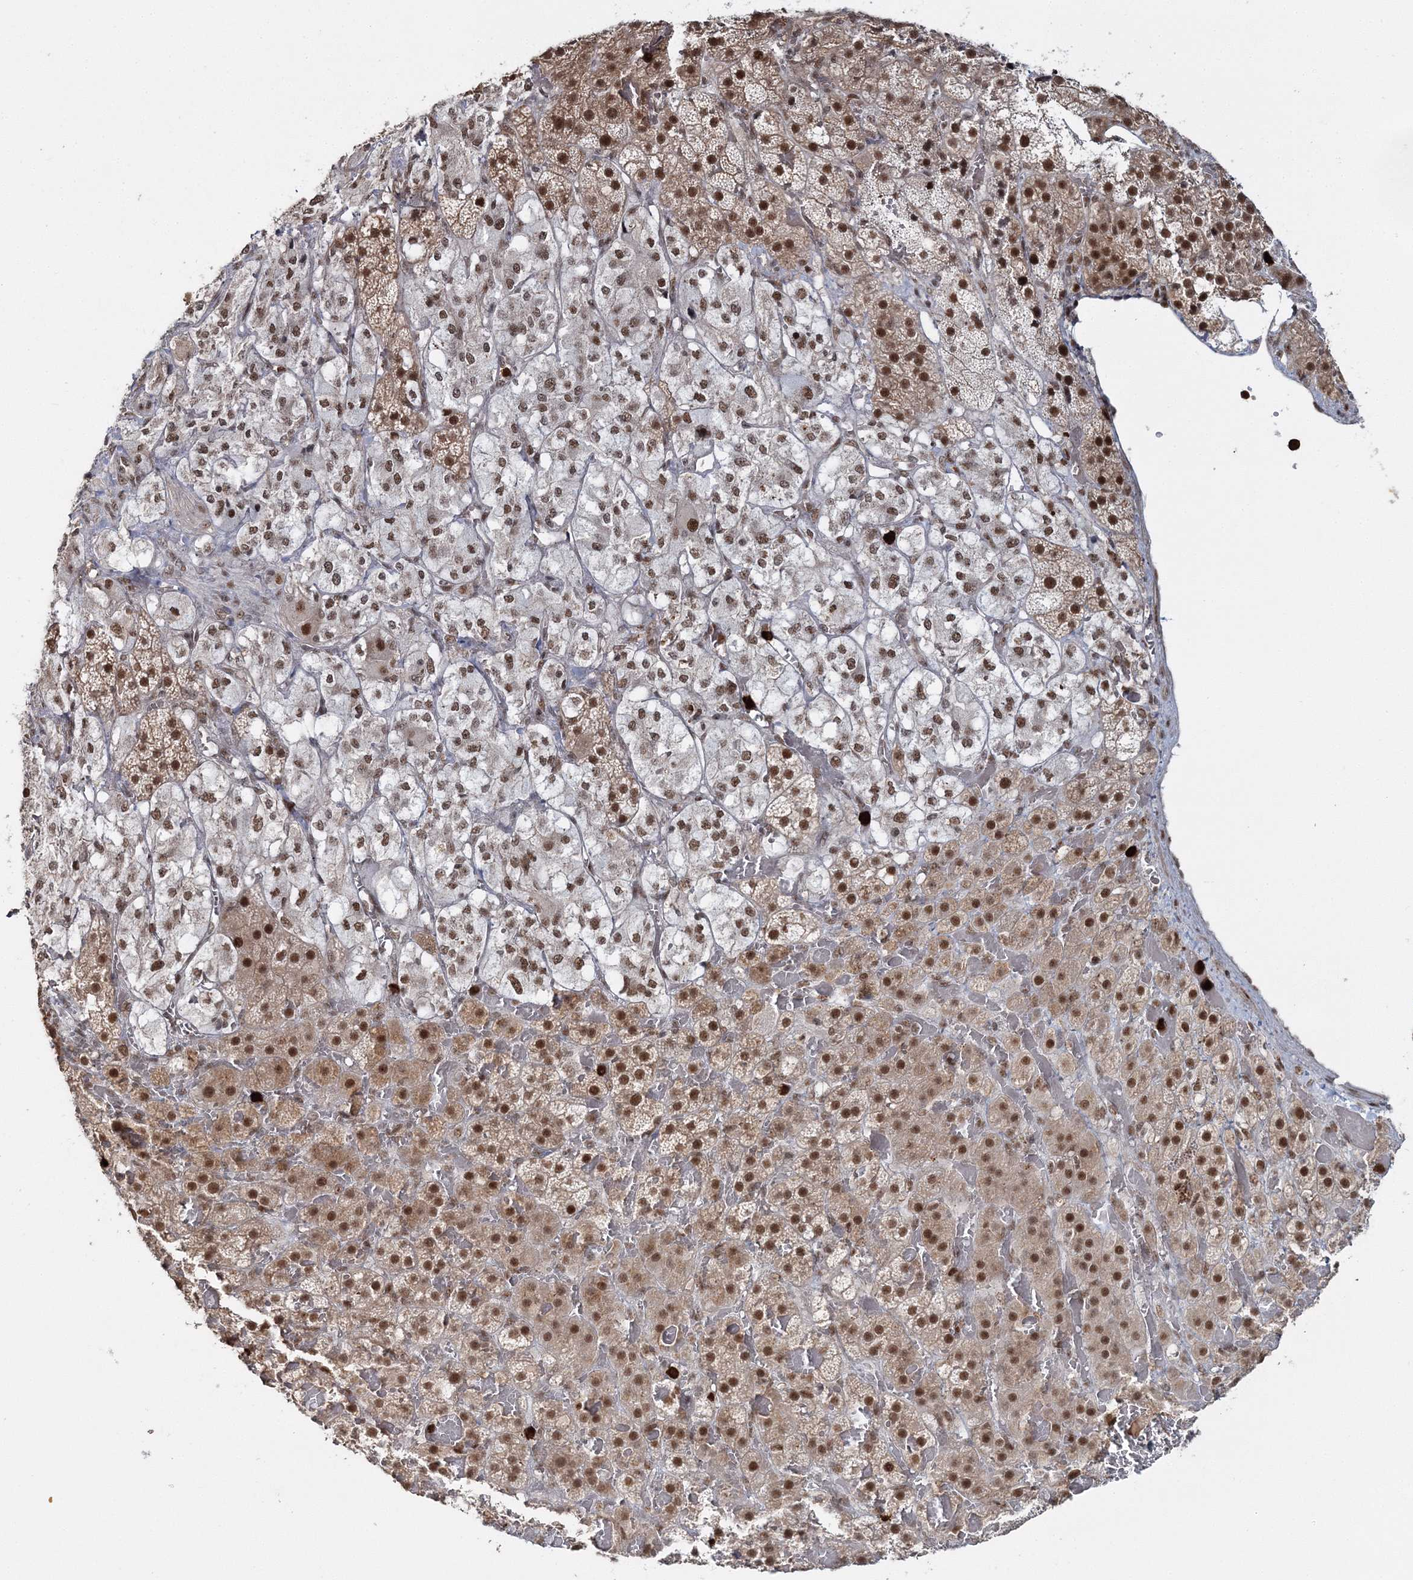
{"staining": {"intensity": "strong", "quantity": ">75%", "location": "cytoplasmic/membranous,nuclear"}, "tissue": "adrenal gland", "cell_type": "Glandular cells", "image_type": "normal", "snomed": [{"axis": "morphology", "description": "Normal tissue, NOS"}, {"axis": "topography", "description": "Adrenal gland"}], "caption": "IHC of normal human adrenal gland reveals high levels of strong cytoplasmic/membranous,nuclear expression in about >75% of glandular cells.", "gene": "ENSG00000290315", "patient": {"sex": "female", "age": 59}}